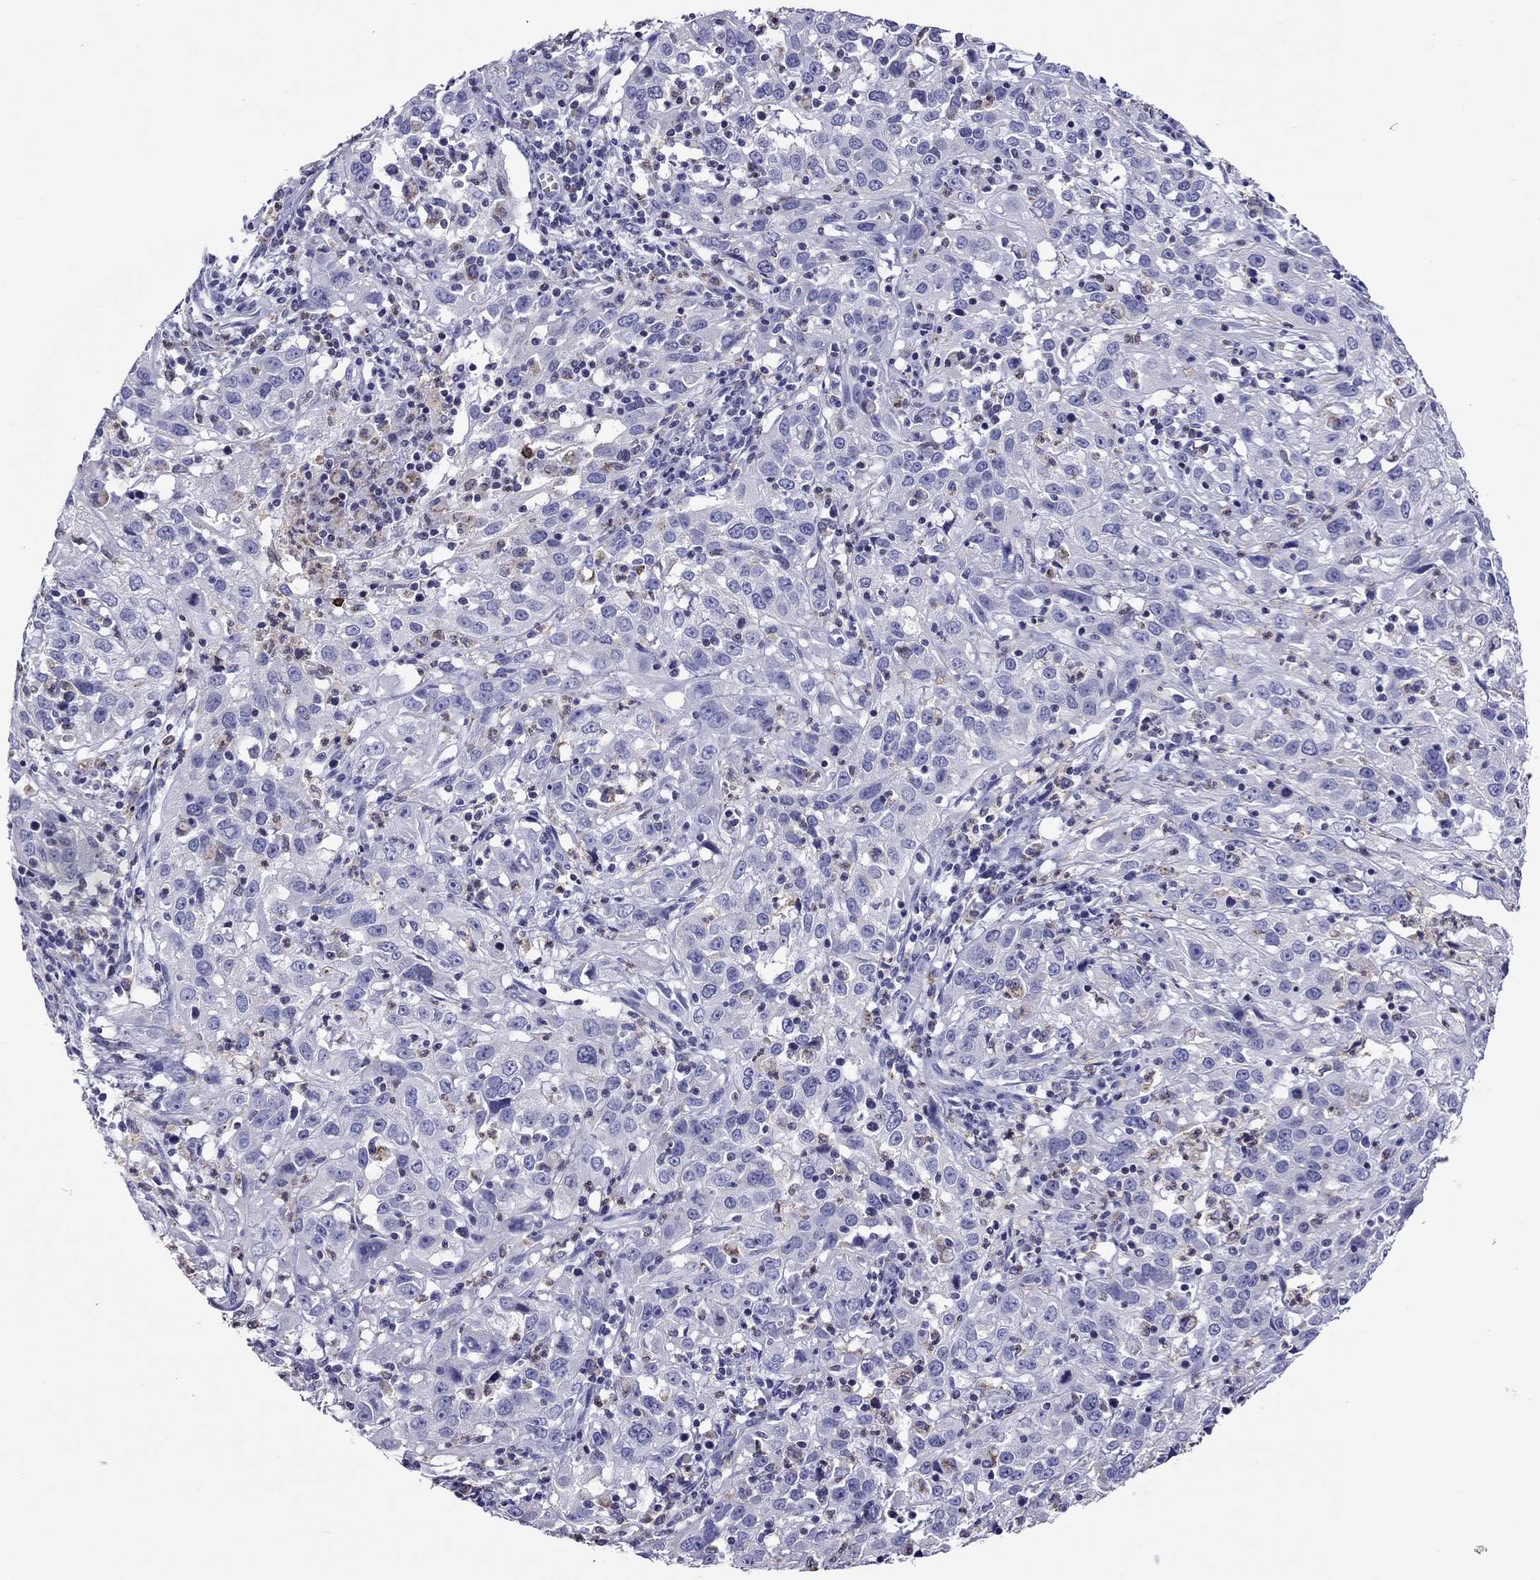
{"staining": {"intensity": "negative", "quantity": "none", "location": "none"}, "tissue": "cervical cancer", "cell_type": "Tumor cells", "image_type": "cancer", "snomed": [{"axis": "morphology", "description": "Squamous cell carcinoma, NOS"}, {"axis": "topography", "description": "Cervix"}], "caption": "High power microscopy photomicrograph of an IHC image of cervical cancer, revealing no significant positivity in tumor cells.", "gene": "SCG2", "patient": {"sex": "female", "age": 32}}